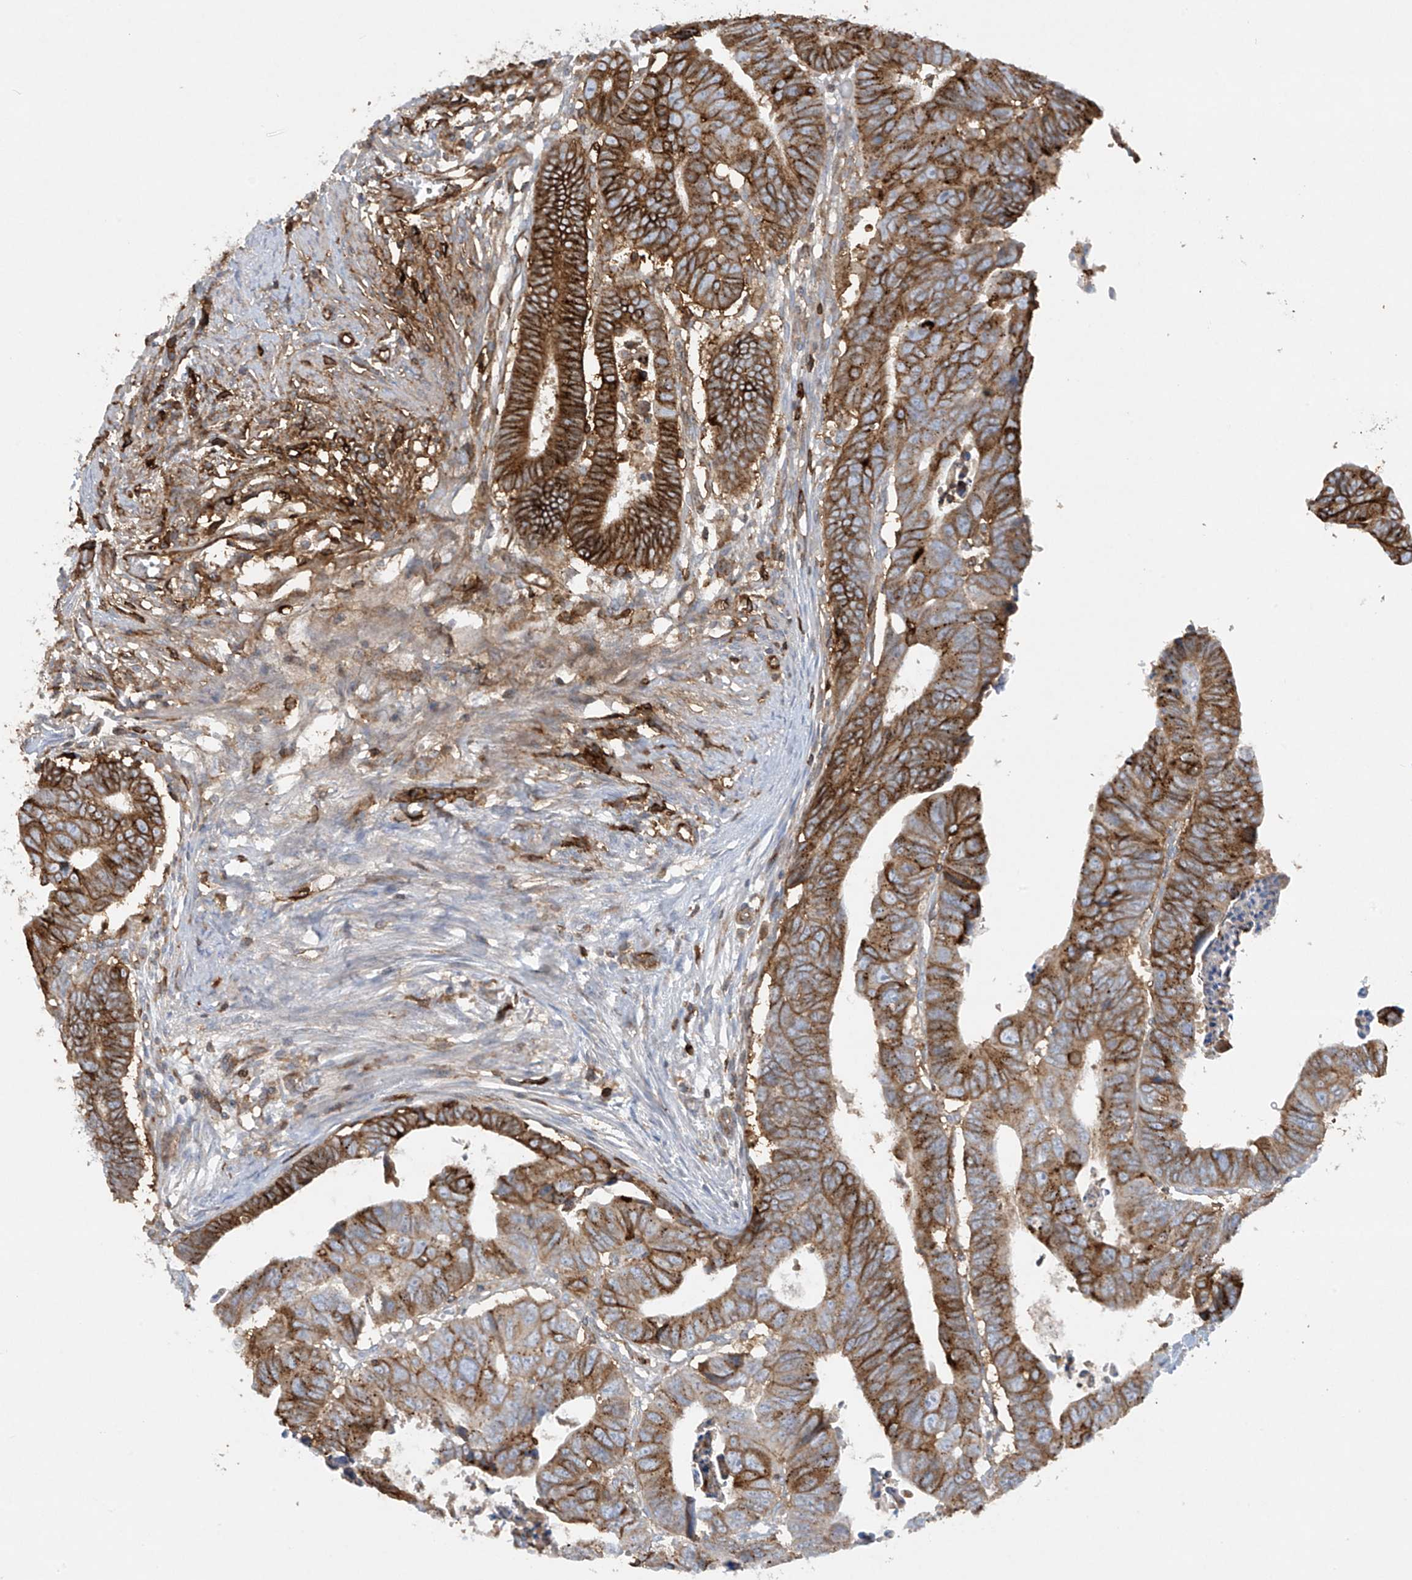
{"staining": {"intensity": "strong", "quantity": ">75%", "location": "cytoplasmic/membranous"}, "tissue": "colorectal cancer", "cell_type": "Tumor cells", "image_type": "cancer", "snomed": [{"axis": "morphology", "description": "Adenocarcinoma, NOS"}, {"axis": "topography", "description": "Rectum"}], "caption": "A high-resolution photomicrograph shows IHC staining of colorectal cancer, which exhibits strong cytoplasmic/membranous positivity in about >75% of tumor cells.", "gene": "HLA-E", "patient": {"sex": "female", "age": 65}}